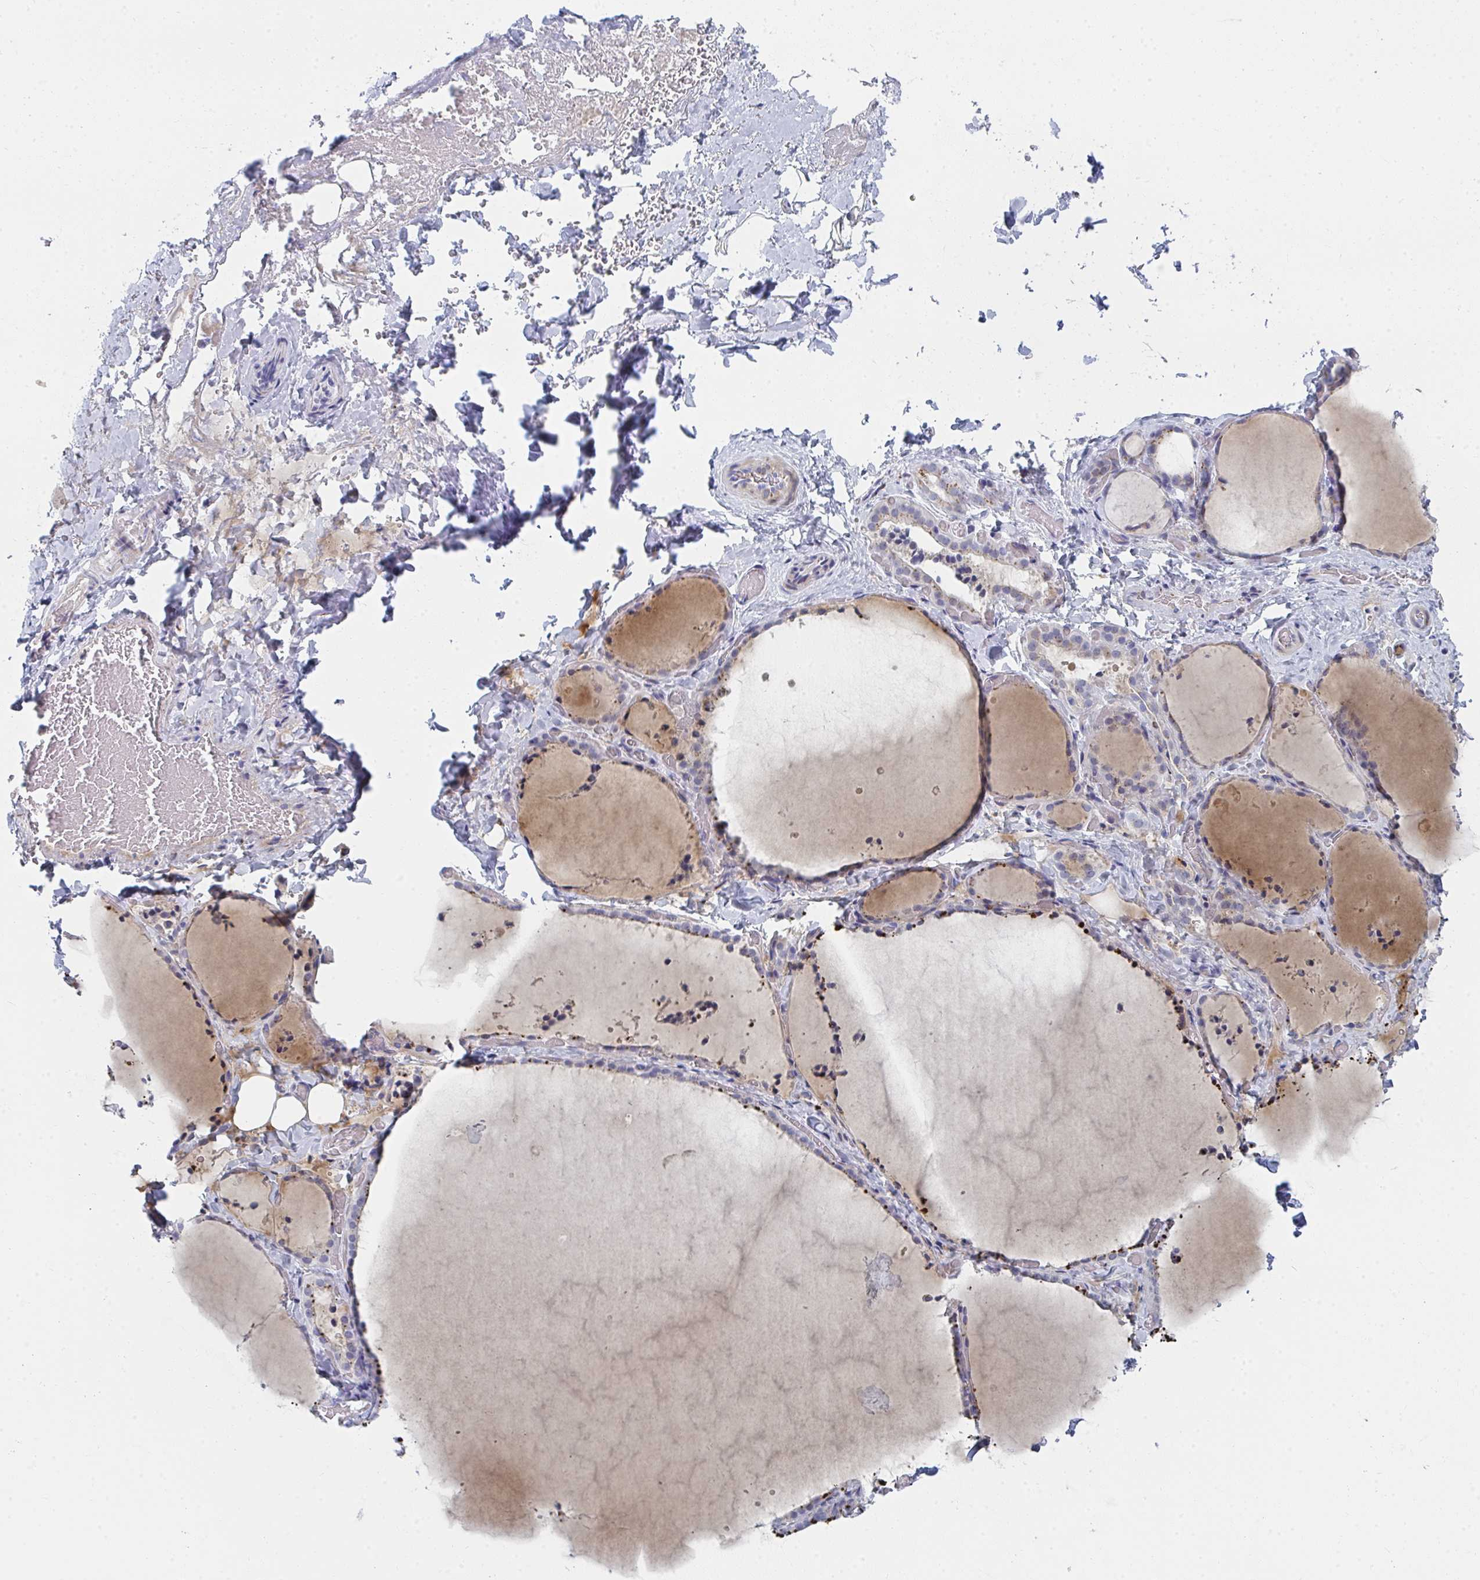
{"staining": {"intensity": "moderate", "quantity": "<25%", "location": "cytoplasmic/membranous"}, "tissue": "thyroid gland", "cell_type": "Glandular cells", "image_type": "normal", "snomed": [{"axis": "morphology", "description": "Normal tissue, NOS"}, {"axis": "topography", "description": "Thyroid gland"}], "caption": "Immunohistochemistry (IHC) staining of unremarkable thyroid gland, which displays low levels of moderate cytoplasmic/membranous expression in about <25% of glandular cells indicating moderate cytoplasmic/membranous protein expression. The staining was performed using DAB (brown) for protein detection and nuclei were counterstained in hematoxylin (blue).", "gene": "PSMG1", "patient": {"sex": "female", "age": 22}}